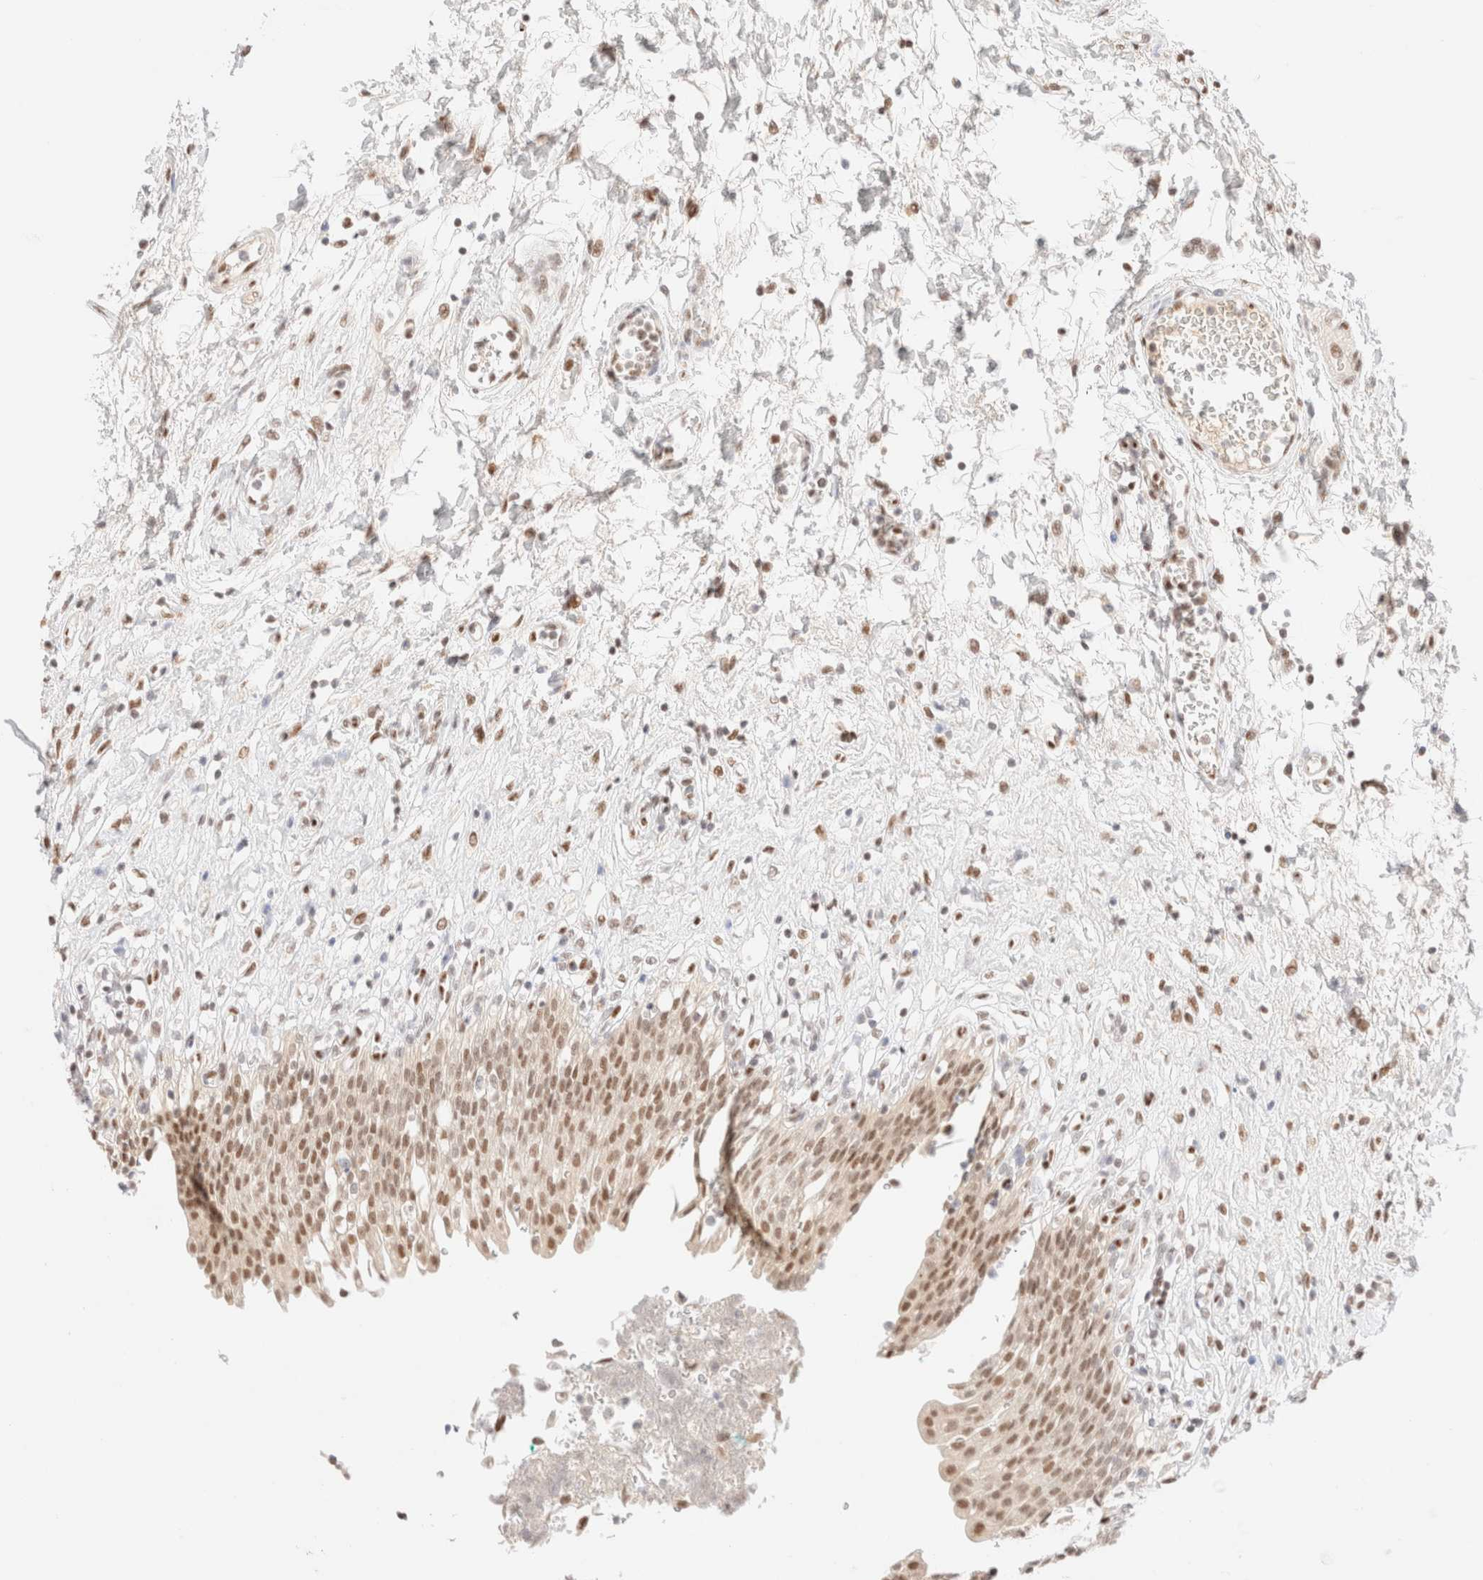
{"staining": {"intensity": "moderate", "quantity": ">75%", "location": "nuclear"}, "tissue": "urinary bladder", "cell_type": "Urothelial cells", "image_type": "normal", "snomed": [{"axis": "morphology", "description": "Urothelial carcinoma, High grade"}, {"axis": "topography", "description": "Urinary bladder"}], "caption": "A brown stain labels moderate nuclear expression of a protein in urothelial cells of unremarkable urinary bladder.", "gene": "CIC", "patient": {"sex": "male", "age": 46}}